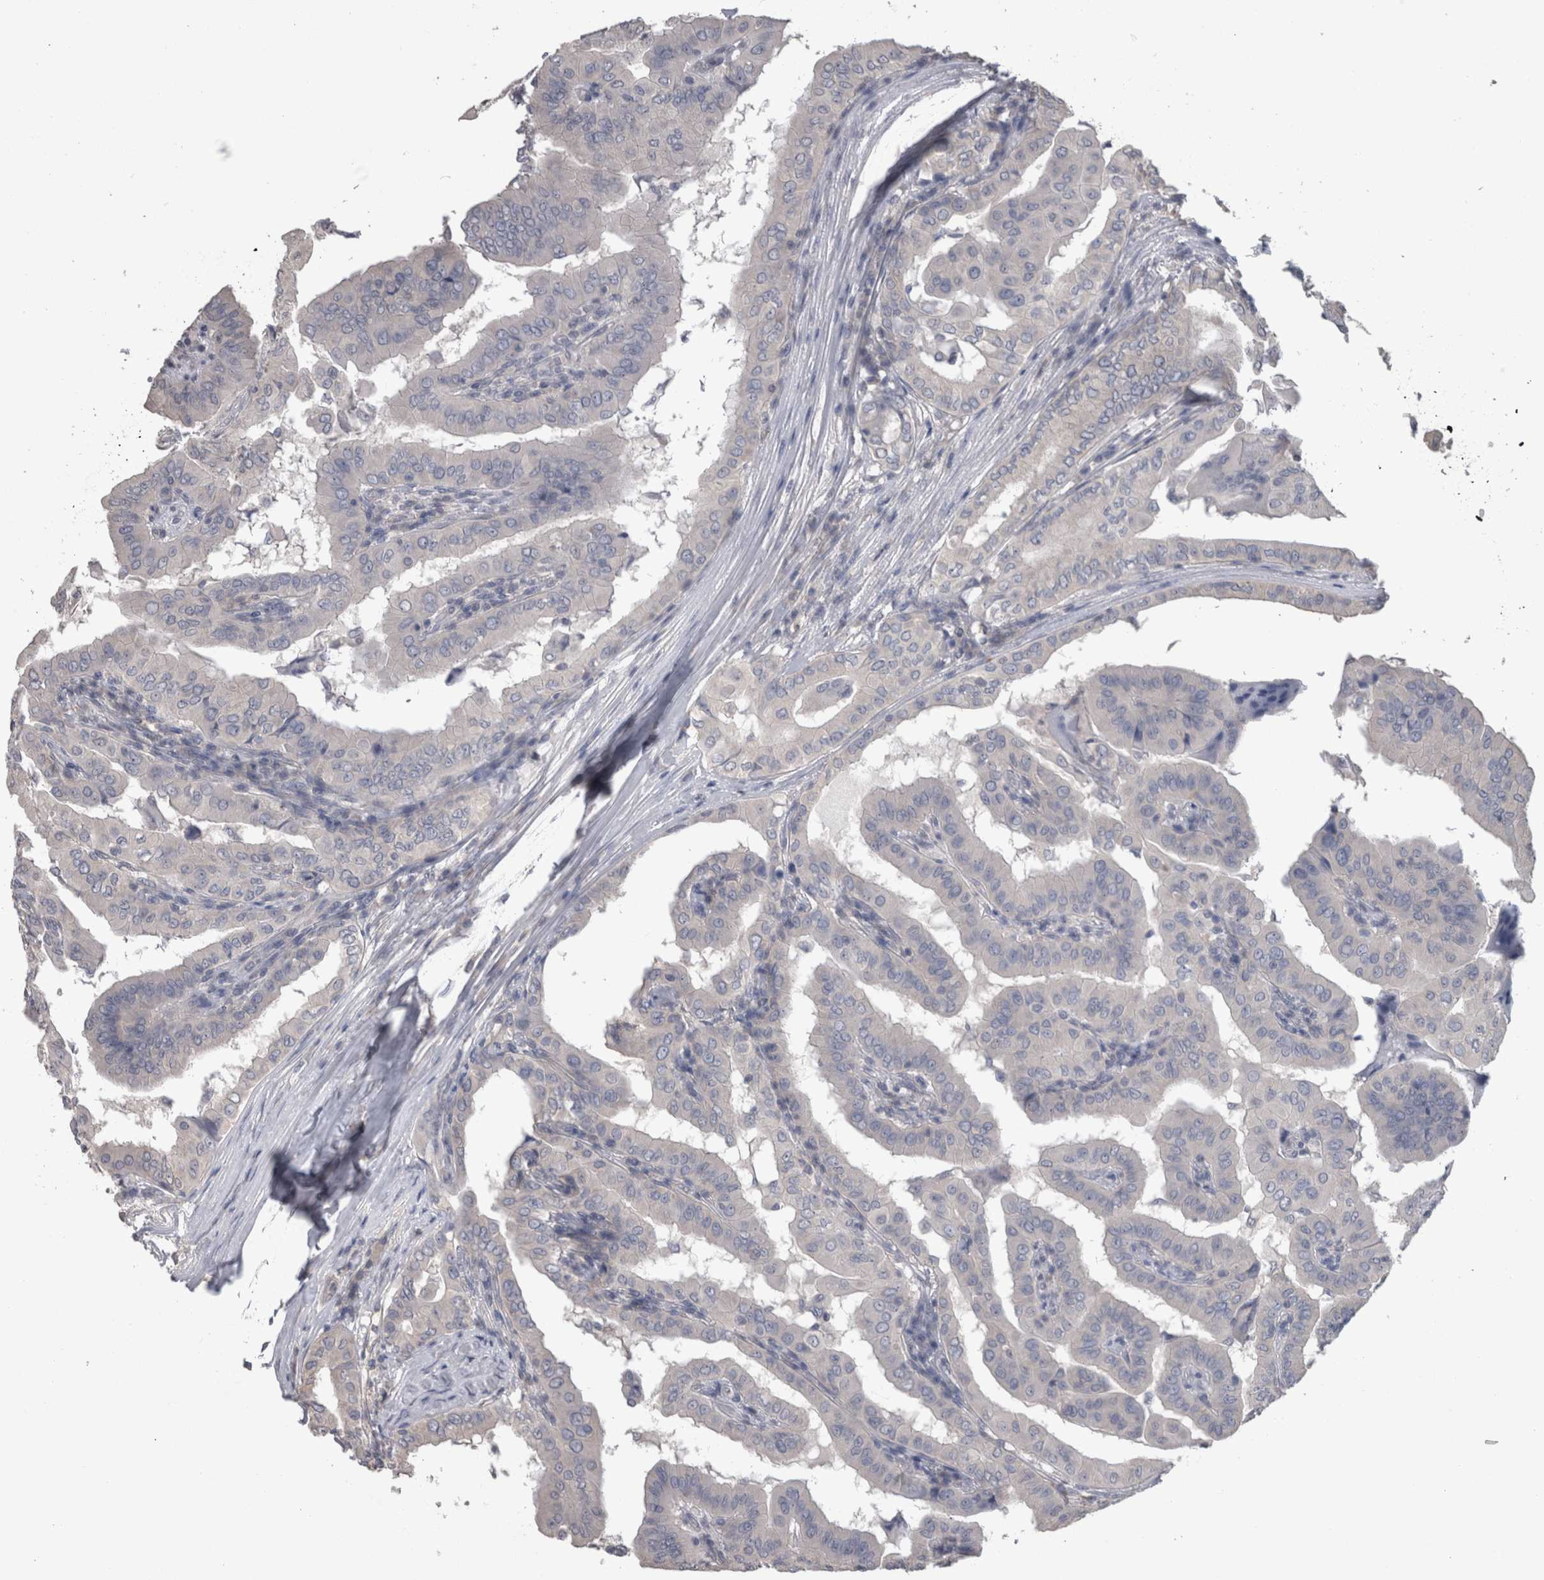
{"staining": {"intensity": "negative", "quantity": "none", "location": "none"}, "tissue": "thyroid cancer", "cell_type": "Tumor cells", "image_type": "cancer", "snomed": [{"axis": "morphology", "description": "Papillary adenocarcinoma, NOS"}, {"axis": "topography", "description": "Thyroid gland"}], "caption": "Tumor cells show no significant protein expression in thyroid papillary adenocarcinoma.", "gene": "DDX6", "patient": {"sex": "male", "age": 33}}